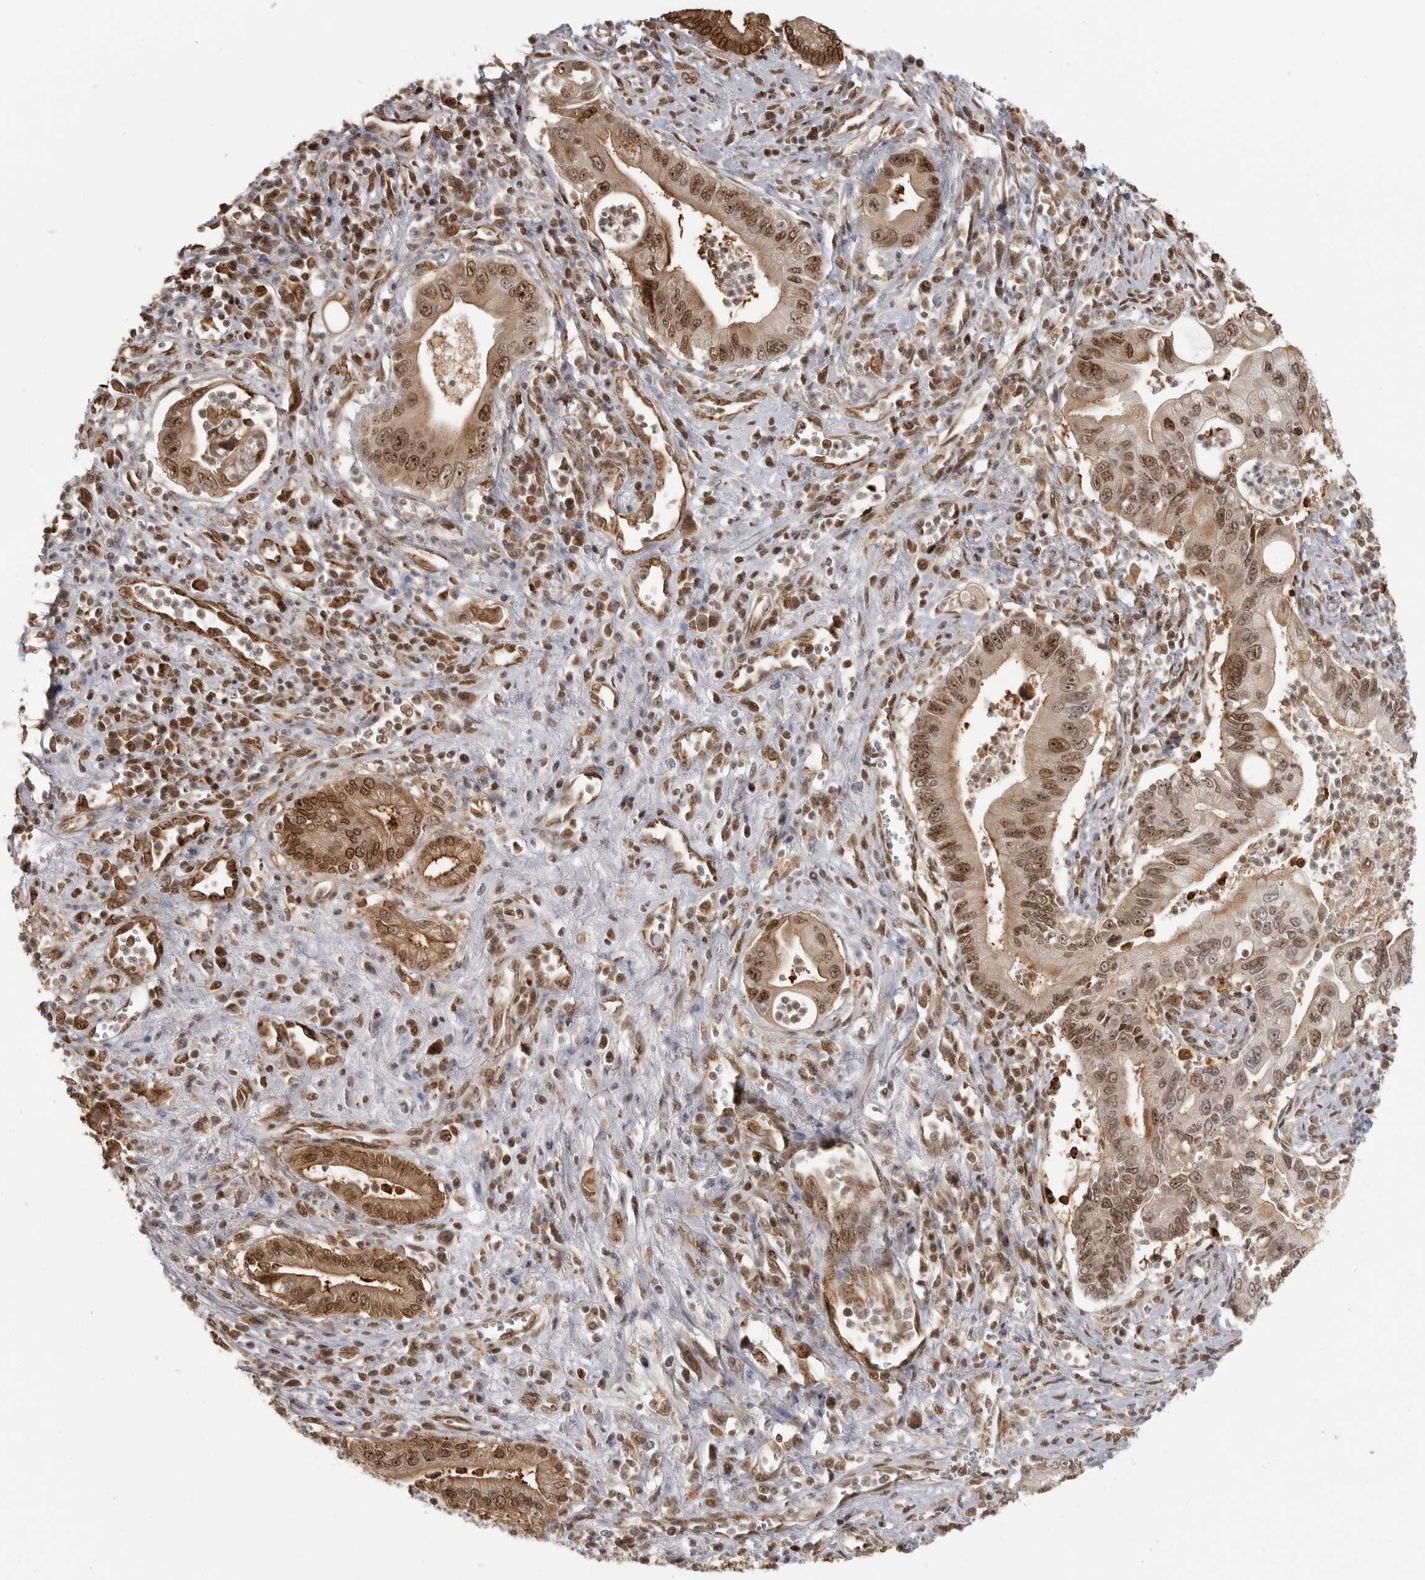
{"staining": {"intensity": "moderate", "quantity": ">75%", "location": "cytoplasmic/membranous,nuclear"}, "tissue": "pancreatic cancer", "cell_type": "Tumor cells", "image_type": "cancer", "snomed": [{"axis": "morphology", "description": "Adenocarcinoma, NOS"}, {"axis": "topography", "description": "Pancreas"}], "caption": "This is an image of immunohistochemistry staining of pancreatic adenocarcinoma, which shows moderate positivity in the cytoplasmic/membranous and nuclear of tumor cells.", "gene": "ISG20L2", "patient": {"sex": "male", "age": 78}}